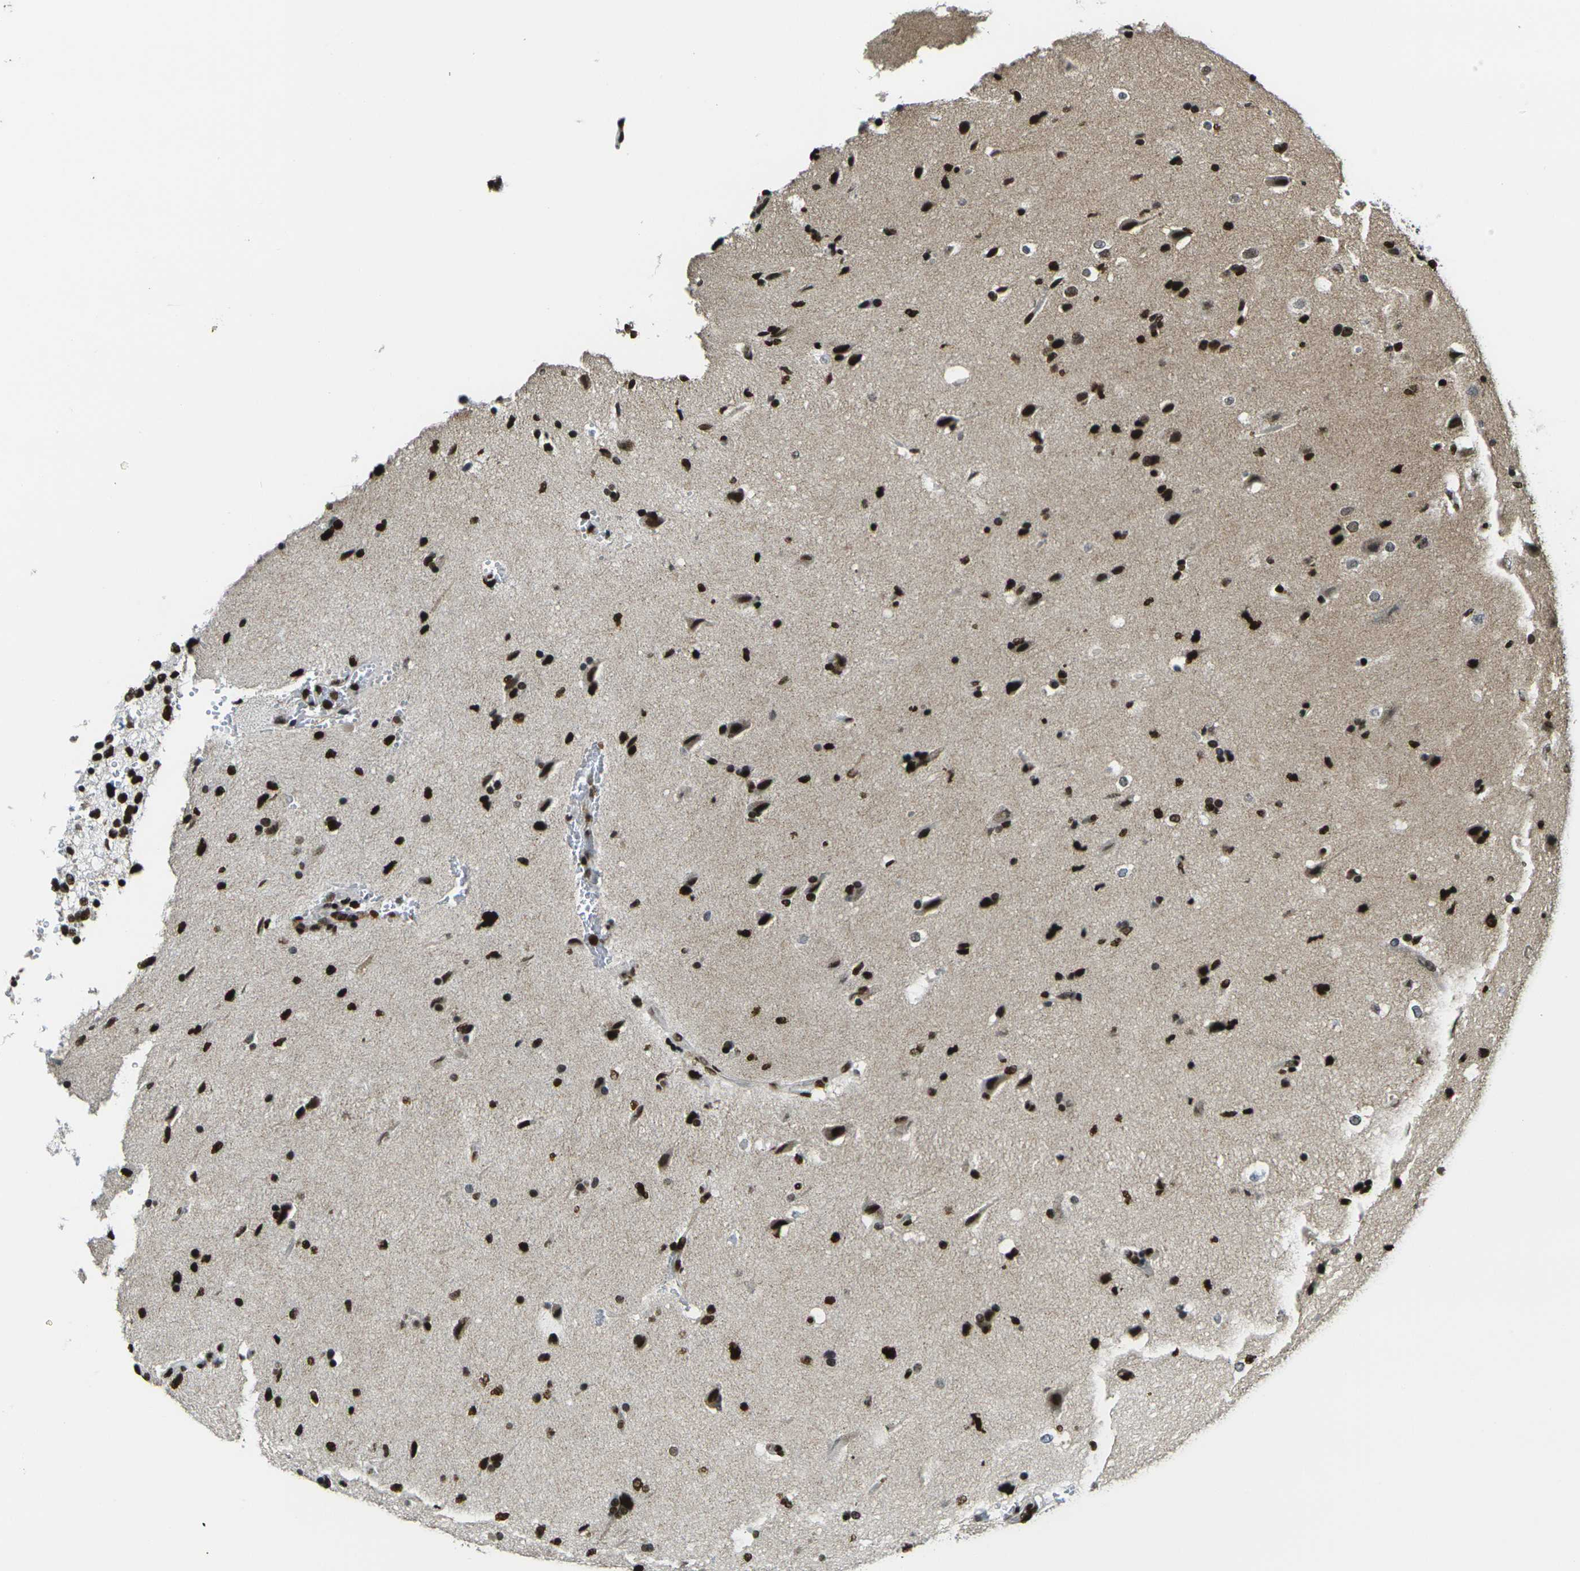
{"staining": {"intensity": "strong", "quantity": ">75%", "location": "nuclear"}, "tissue": "glioma", "cell_type": "Tumor cells", "image_type": "cancer", "snomed": [{"axis": "morphology", "description": "Glioma, malignant, Low grade"}, {"axis": "topography", "description": "Brain"}], "caption": "Immunohistochemistry micrograph of neoplastic tissue: human glioma stained using IHC reveals high levels of strong protein expression localized specifically in the nuclear of tumor cells, appearing as a nuclear brown color.", "gene": "H1-10", "patient": {"sex": "female", "age": 37}}